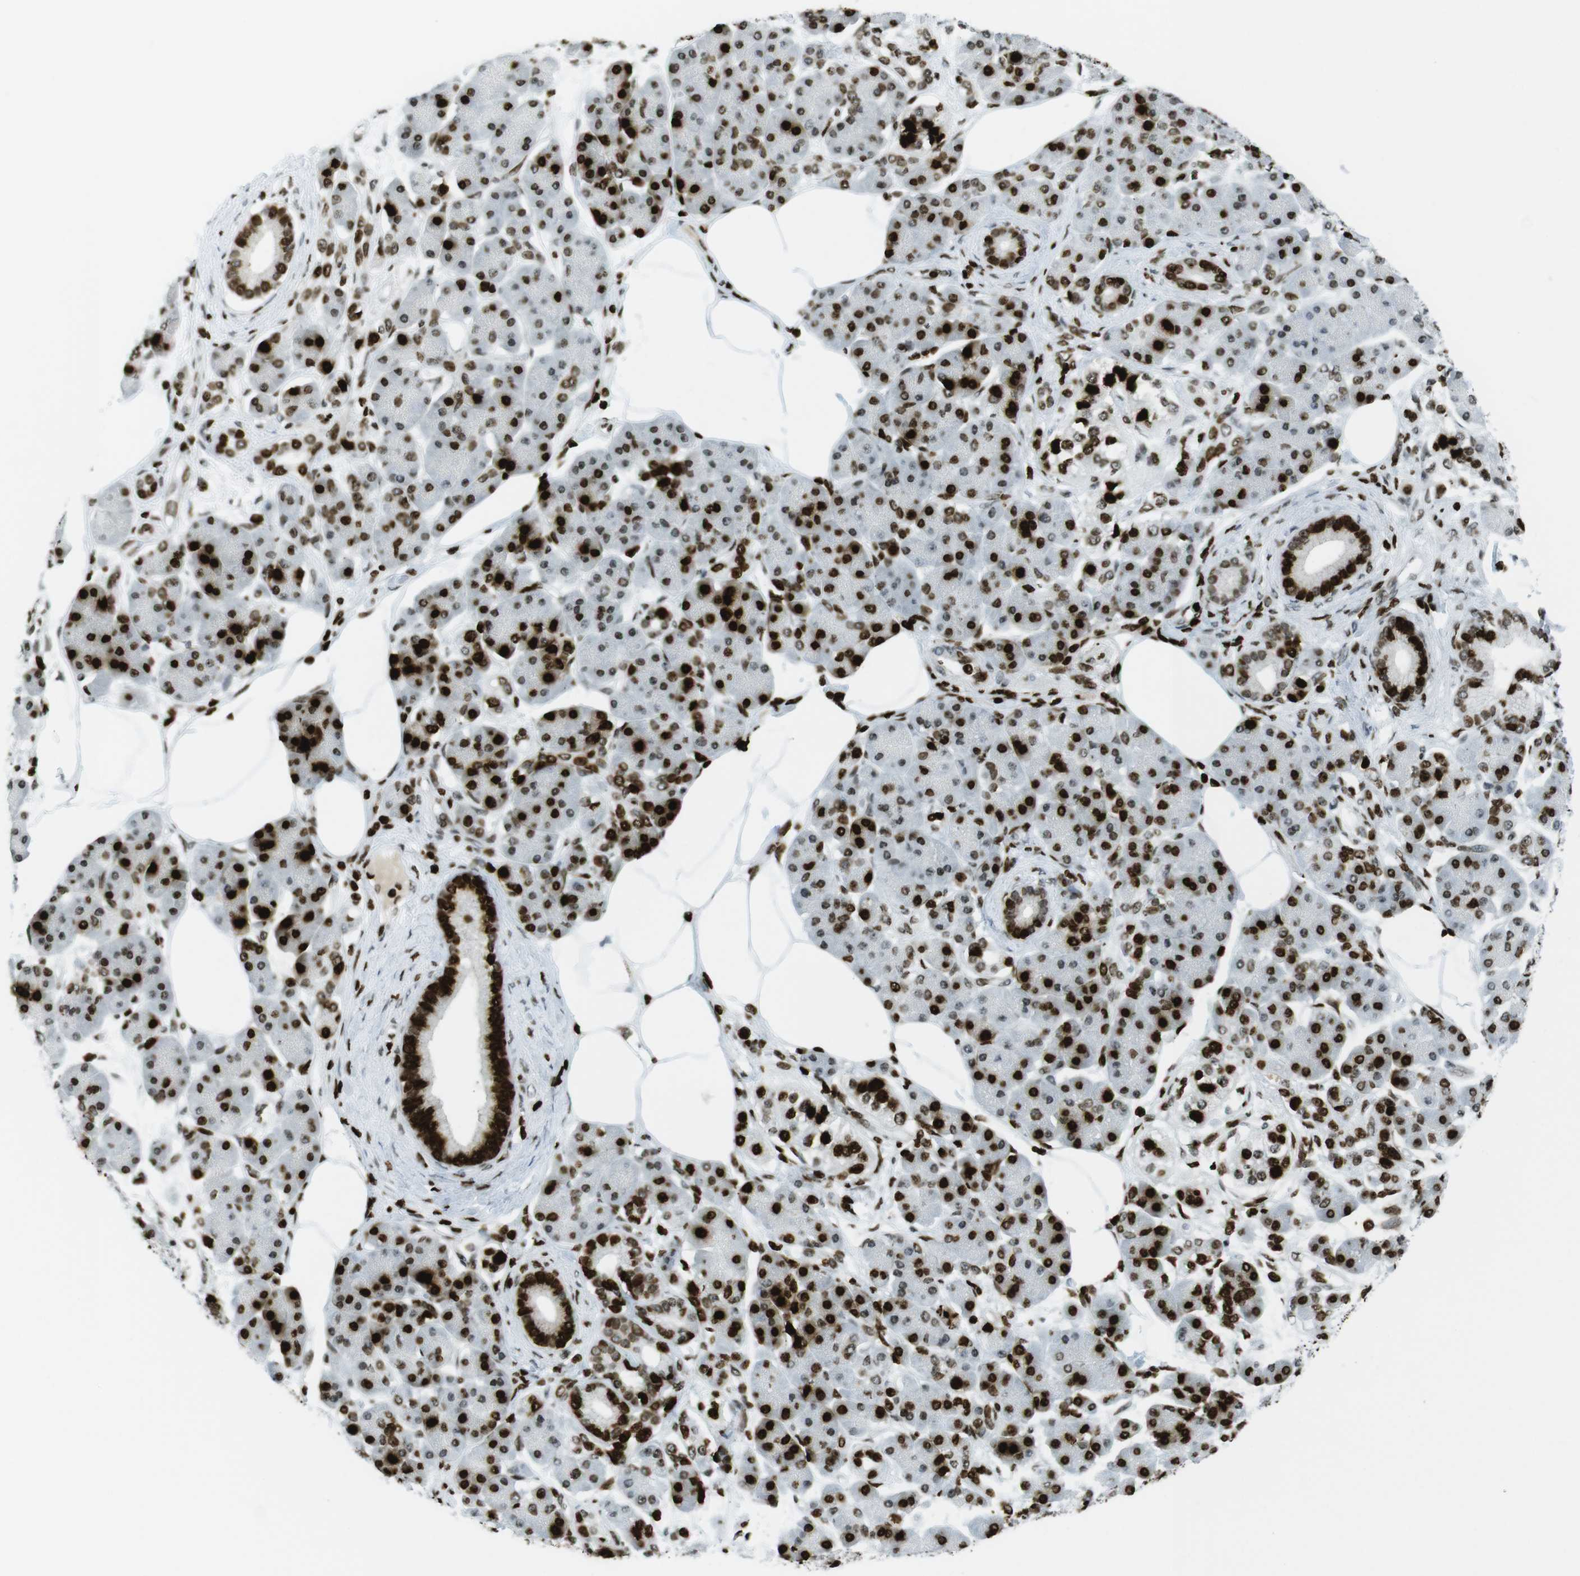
{"staining": {"intensity": "strong", "quantity": ">75%", "location": "nuclear"}, "tissue": "pancreatic cancer", "cell_type": "Tumor cells", "image_type": "cancer", "snomed": [{"axis": "morphology", "description": "Adenocarcinoma, NOS"}, {"axis": "morphology", "description": "Adenocarcinoma, metastatic, NOS"}, {"axis": "topography", "description": "Lymph node"}, {"axis": "topography", "description": "Pancreas"}, {"axis": "topography", "description": "Duodenum"}], "caption": "The image exhibits immunohistochemical staining of pancreatic cancer (metastatic adenocarcinoma). There is strong nuclear staining is appreciated in about >75% of tumor cells.", "gene": "H2AC8", "patient": {"sex": "female", "age": 64}}